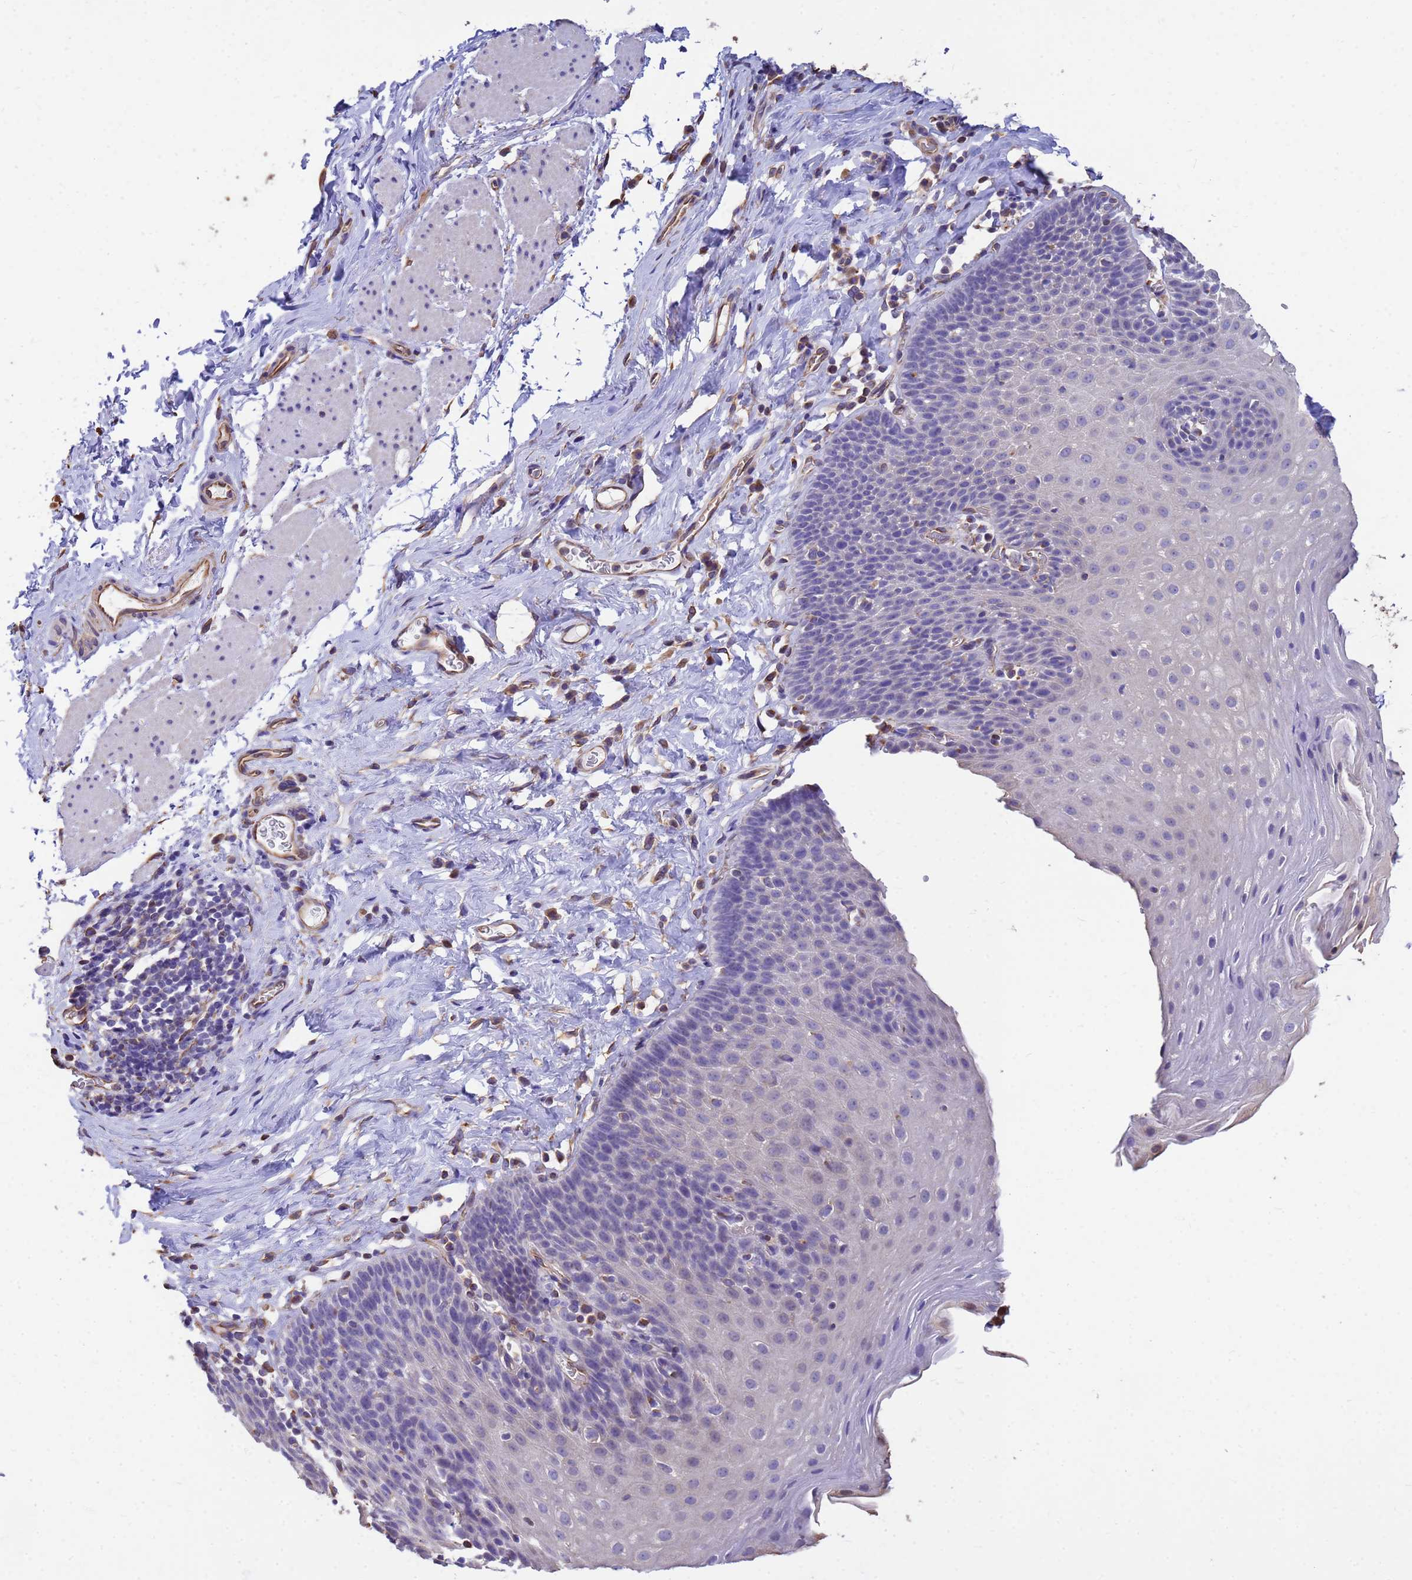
{"staining": {"intensity": "negative", "quantity": "none", "location": "none"}, "tissue": "esophagus", "cell_type": "Squamous epithelial cells", "image_type": "normal", "snomed": [{"axis": "morphology", "description": "Normal tissue, NOS"}, {"axis": "topography", "description": "Esophagus"}], "caption": "Immunohistochemistry (IHC) of normal esophagus demonstrates no expression in squamous epithelial cells.", "gene": "TCEAL3", "patient": {"sex": "female", "age": 61}}